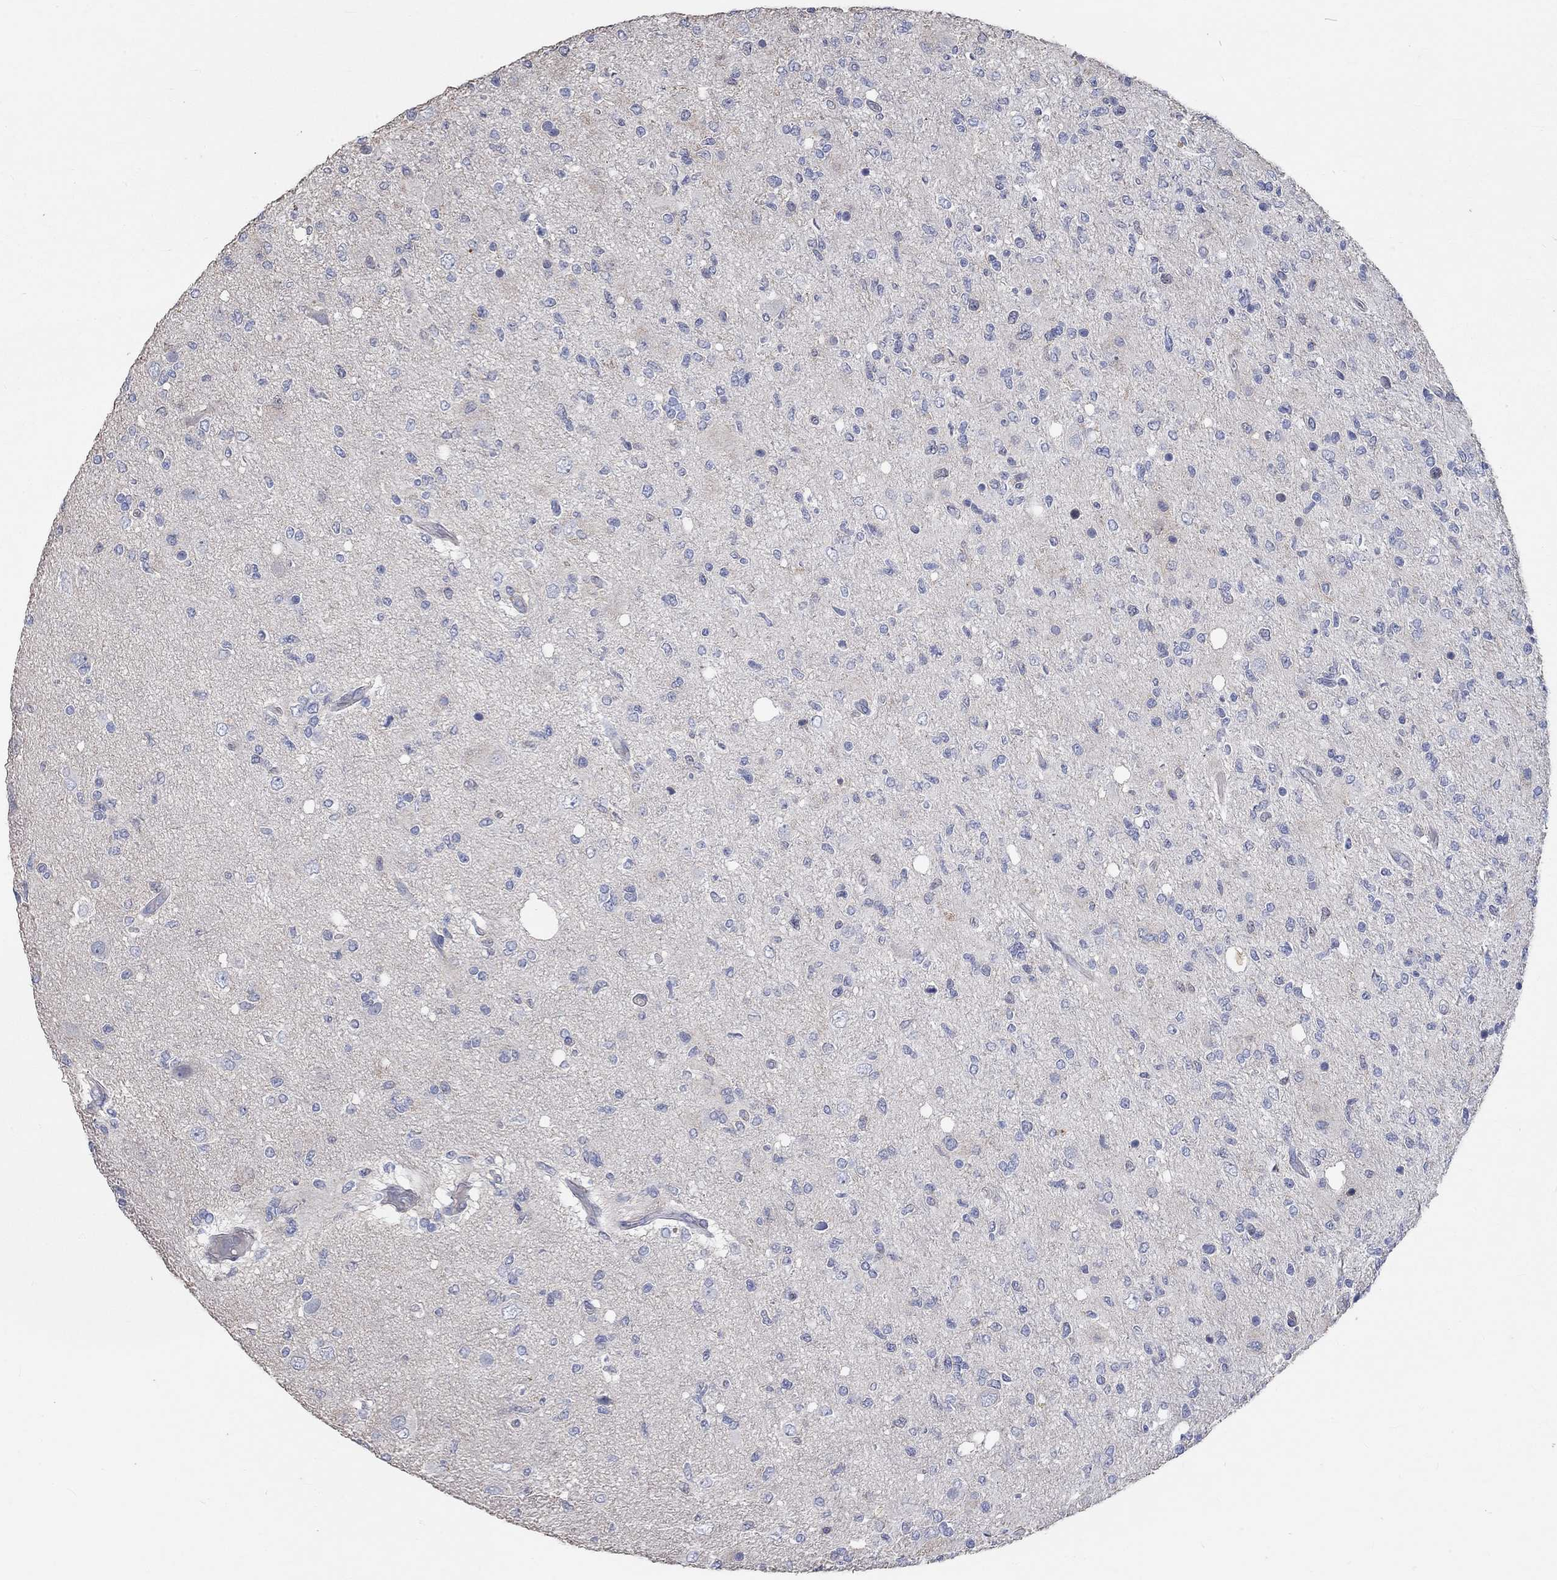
{"staining": {"intensity": "negative", "quantity": "none", "location": "none"}, "tissue": "glioma", "cell_type": "Tumor cells", "image_type": "cancer", "snomed": [{"axis": "morphology", "description": "Glioma, malignant, High grade"}, {"axis": "topography", "description": "Cerebral cortex"}], "caption": "A photomicrograph of human glioma is negative for staining in tumor cells.", "gene": "TNFAIP8L3", "patient": {"sex": "male", "age": 70}}